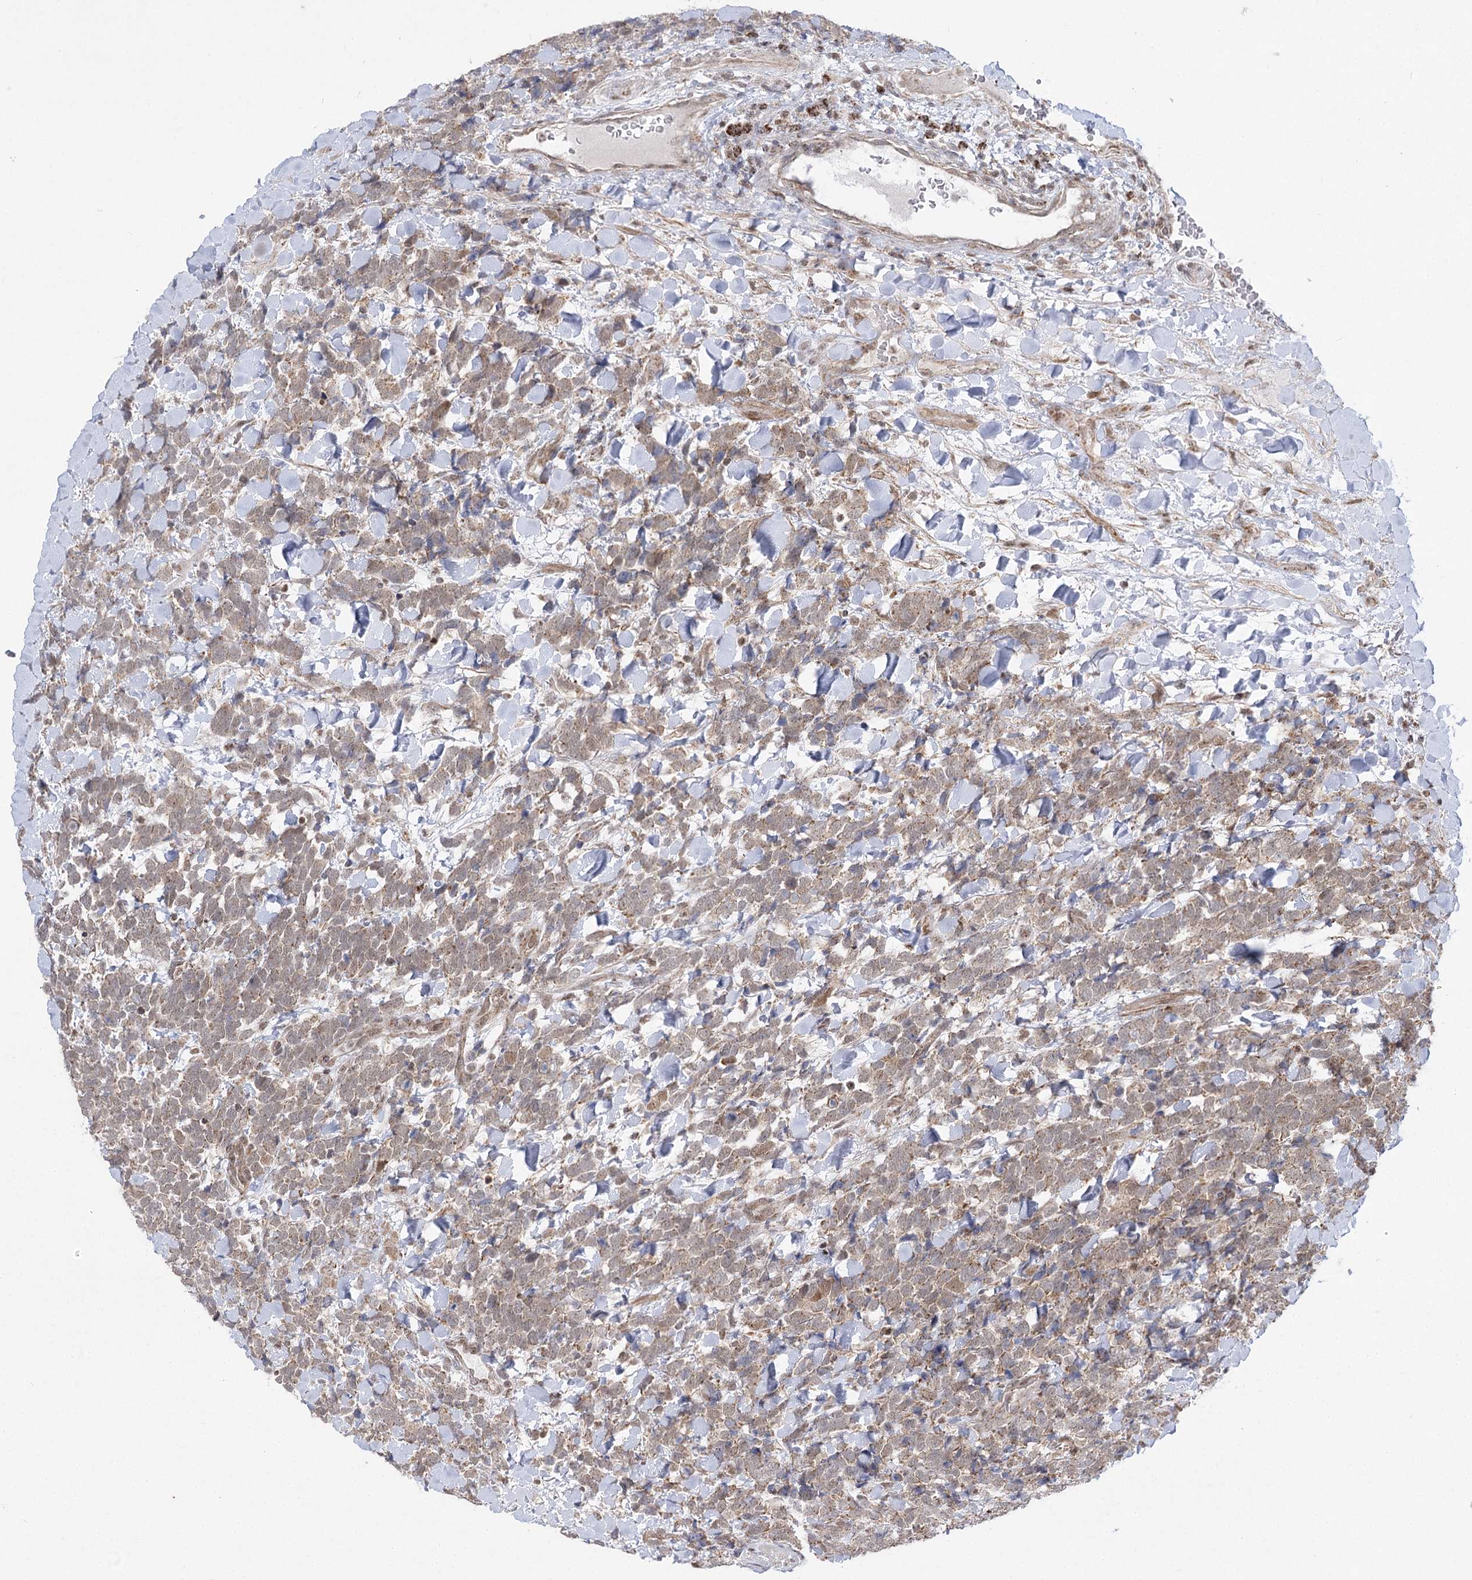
{"staining": {"intensity": "weak", "quantity": ">75%", "location": "cytoplasmic/membranous"}, "tissue": "urothelial cancer", "cell_type": "Tumor cells", "image_type": "cancer", "snomed": [{"axis": "morphology", "description": "Urothelial carcinoma, High grade"}, {"axis": "topography", "description": "Urinary bladder"}], "caption": "Immunohistochemistry micrograph of neoplastic tissue: urothelial carcinoma (high-grade) stained using immunohistochemistry demonstrates low levels of weak protein expression localized specifically in the cytoplasmic/membranous of tumor cells, appearing as a cytoplasmic/membranous brown color.", "gene": "SLC4A1AP", "patient": {"sex": "female", "age": 82}}